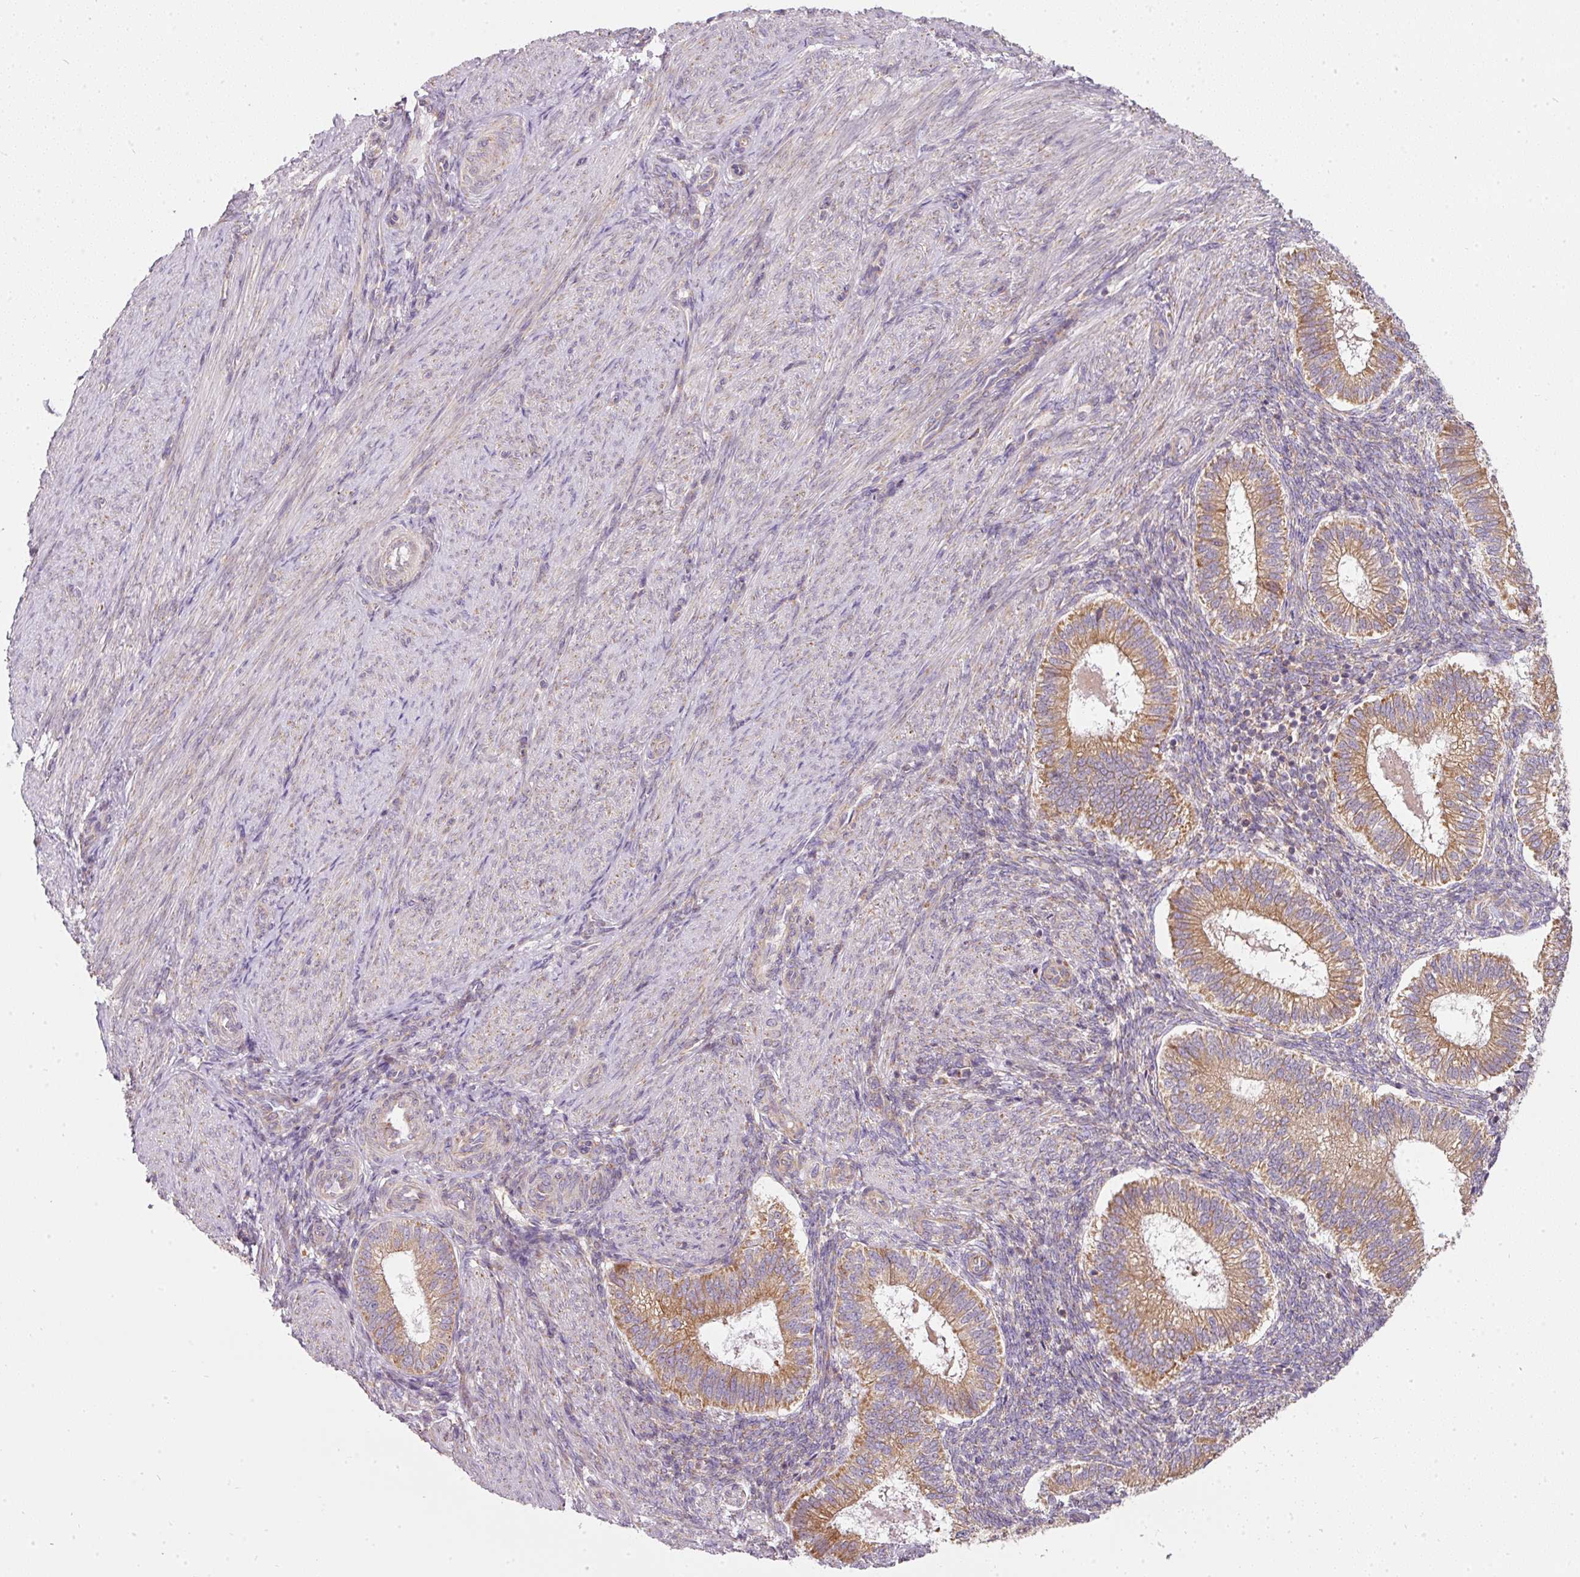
{"staining": {"intensity": "negative", "quantity": "none", "location": "none"}, "tissue": "endometrium", "cell_type": "Cells in endometrial stroma", "image_type": "normal", "snomed": [{"axis": "morphology", "description": "Normal tissue, NOS"}, {"axis": "topography", "description": "Endometrium"}], "caption": "Human endometrium stained for a protein using immunohistochemistry shows no staining in cells in endometrial stroma.", "gene": "MORN4", "patient": {"sex": "female", "age": 25}}